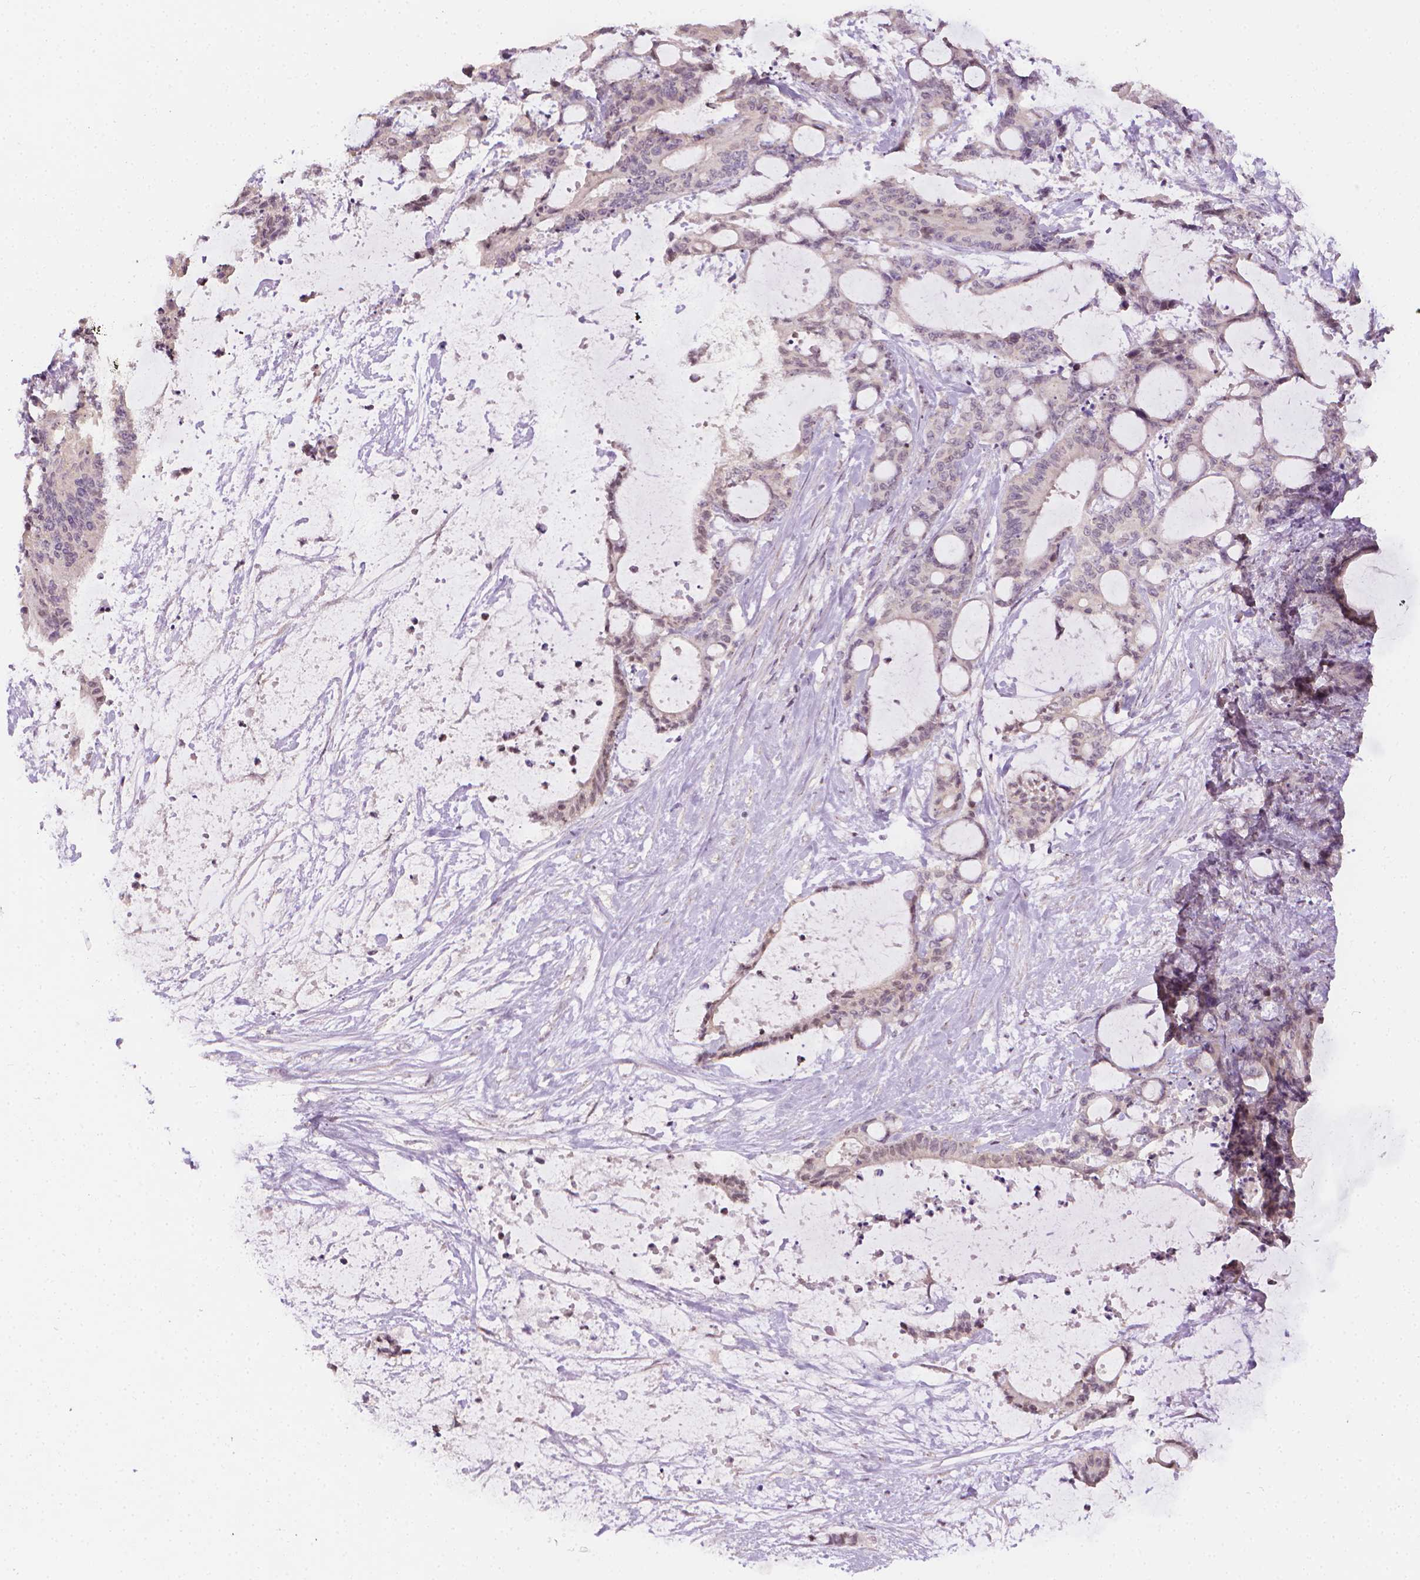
{"staining": {"intensity": "weak", "quantity": "<25%", "location": "nuclear"}, "tissue": "liver cancer", "cell_type": "Tumor cells", "image_type": "cancer", "snomed": [{"axis": "morphology", "description": "Normal tissue, NOS"}, {"axis": "morphology", "description": "Cholangiocarcinoma"}, {"axis": "topography", "description": "Liver"}, {"axis": "topography", "description": "Peripheral nerve tissue"}], "caption": "Immunohistochemistry (IHC) micrograph of cholangiocarcinoma (liver) stained for a protein (brown), which demonstrates no expression in tumor cells.", "gene": "NCAN", "patient": {"sex": "female", "age": 73}}